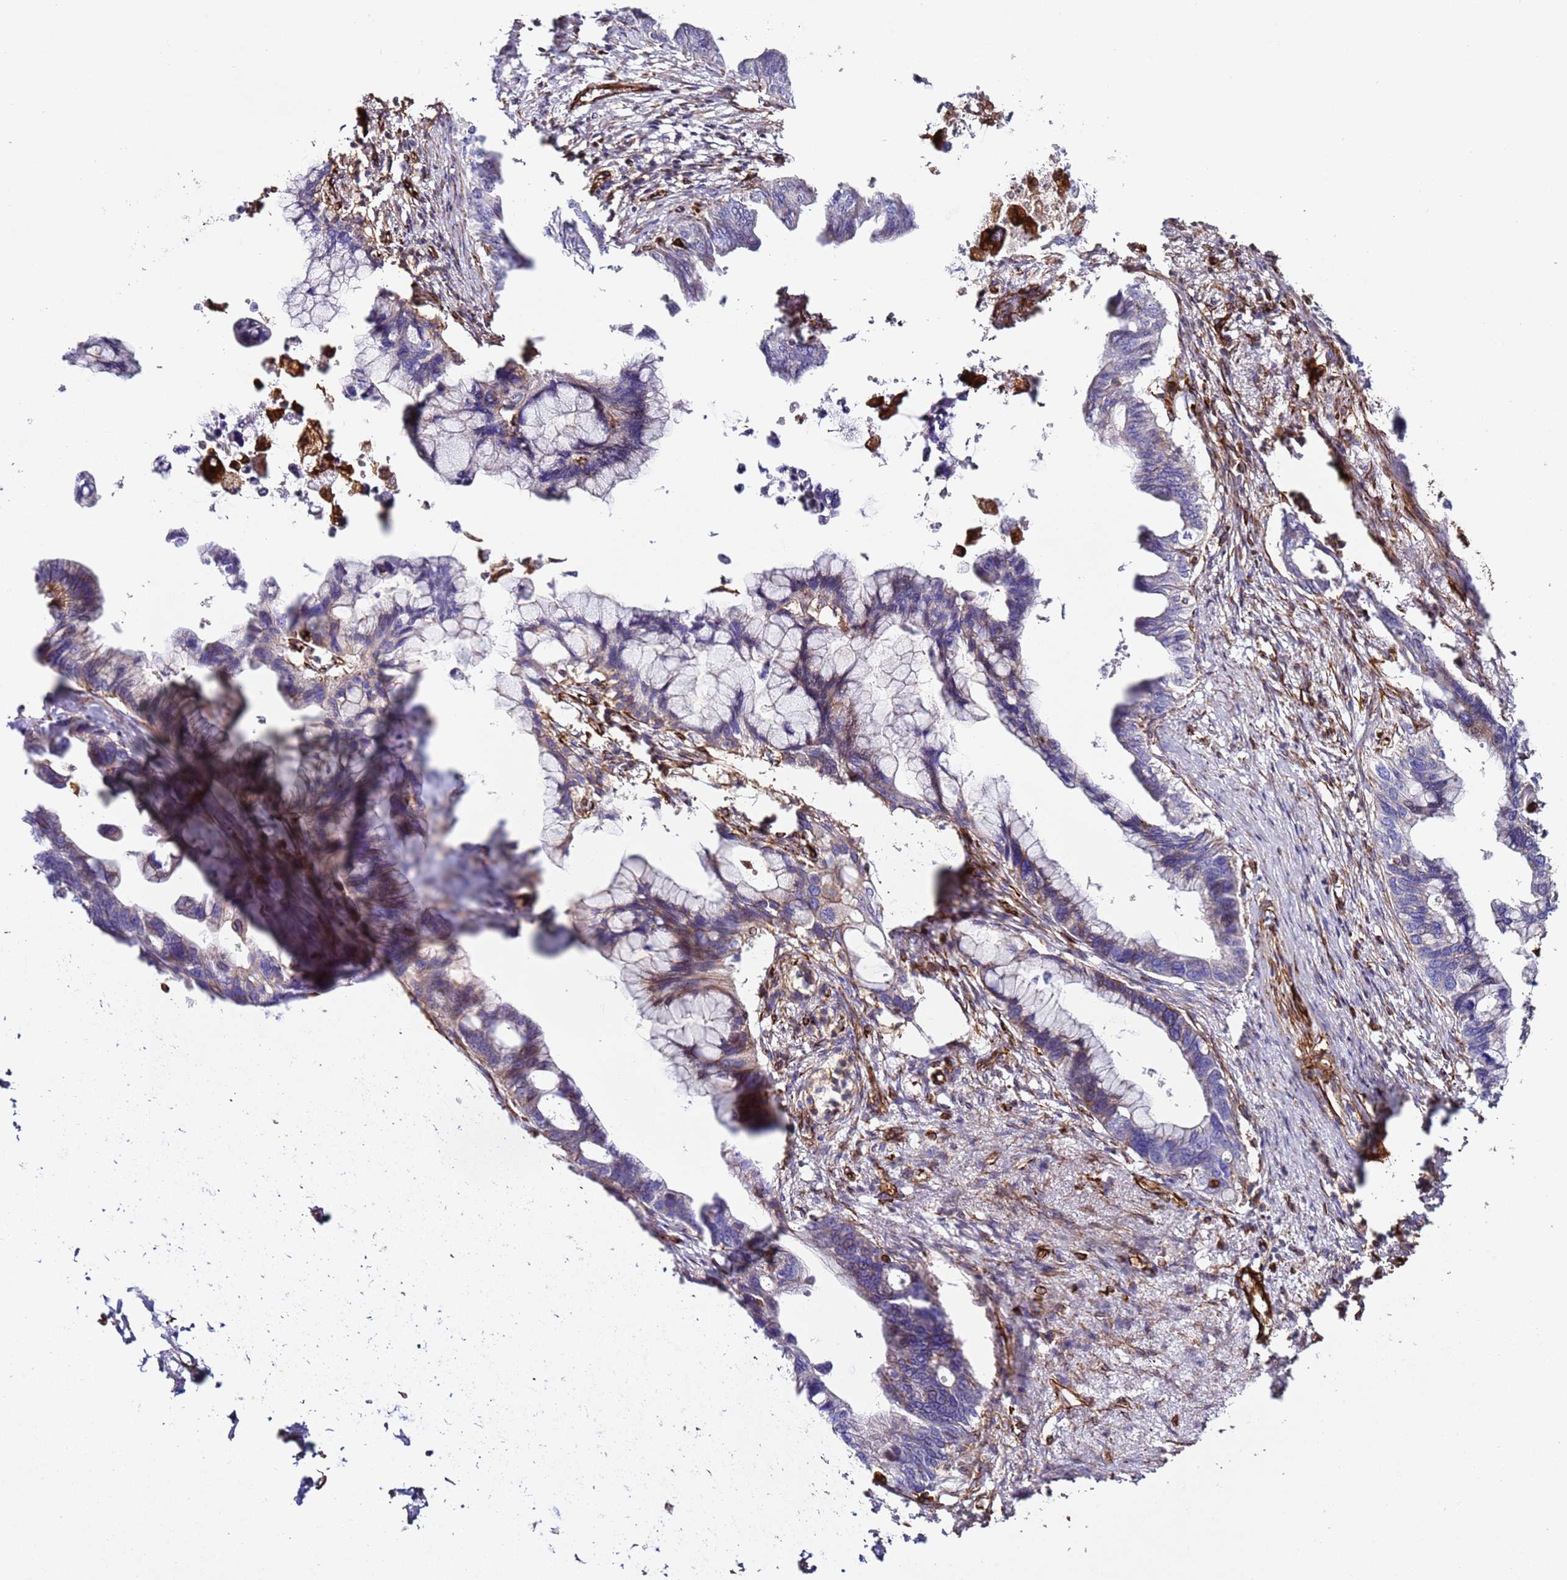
{"staining": {"intensity": "weak", "quantity": "<25%", "location": "cytoplasmic/membranous"}, "tissue": "pancreatic cancer", "cell_type": "Tumor cells", "image_type": "cancer", "snomed": [{"axis": "morphology", "description": "Adenocarcinoma, NOS"}, {"axis": "topography", "description": "Pancreas"}], "caption": "DAB immunohistochemical staining of adenocarcinoma (pancreatic) exhibits no significant staining in tumor cells.", "gene": "MRGPRE", "patient": {"sex": "female", "age": 83}}